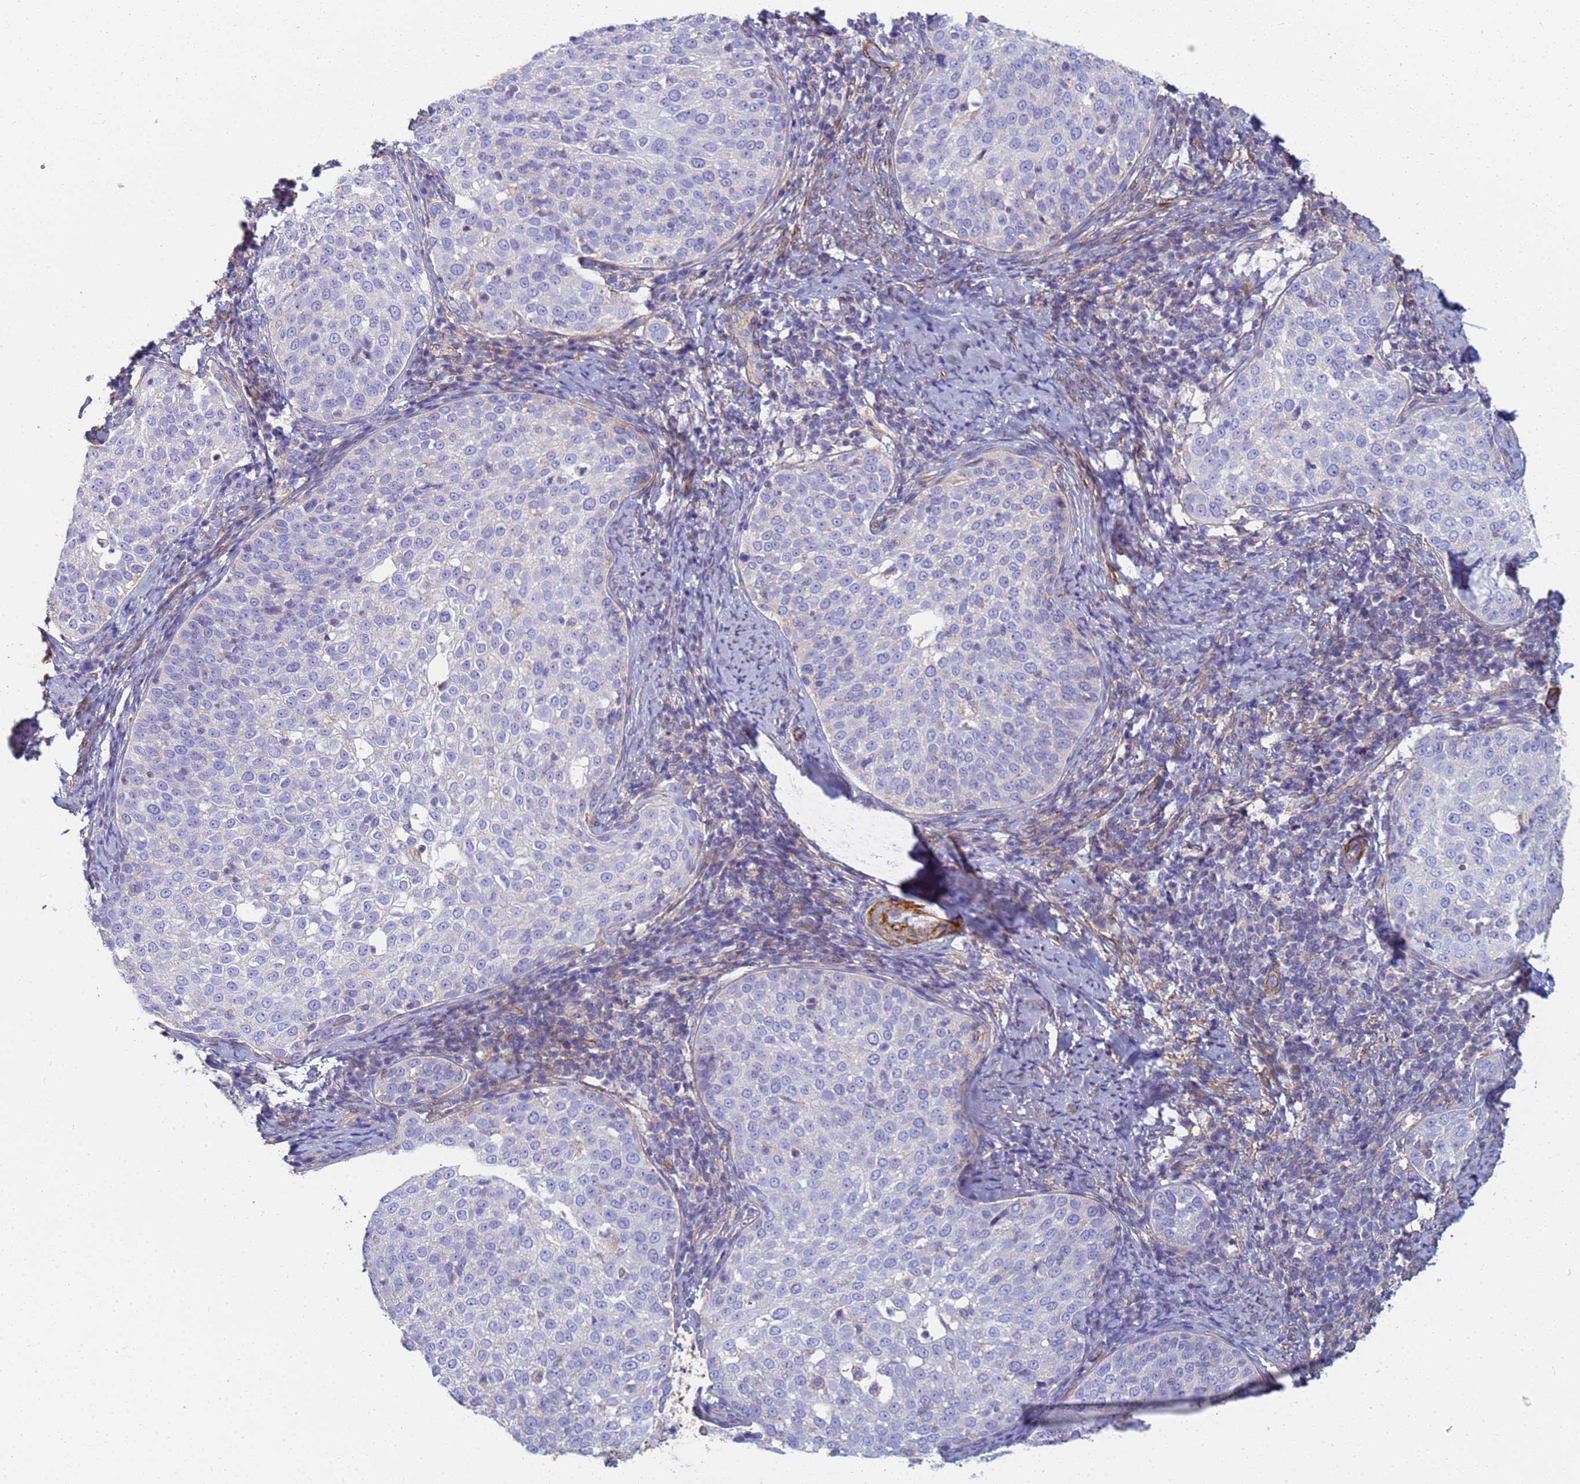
{"staining": {"intensity": "negative", "quantity": "none", "location": "none"}, "tissue": "cervical cancer", "cell_type": "Tumor cells", "image_type": "cancer", "snomed": [{"axis": "morphology", "description": "Squamous cell carcinoma, NOS"}, {"axis": "topography", "description": "Cervix"}], "caption": "Tumor cells show no significant protein staining in squamous cell carcinoma (cervical).", "gene": "TPM1", "patient": {"sex": "female", "age": 57}}